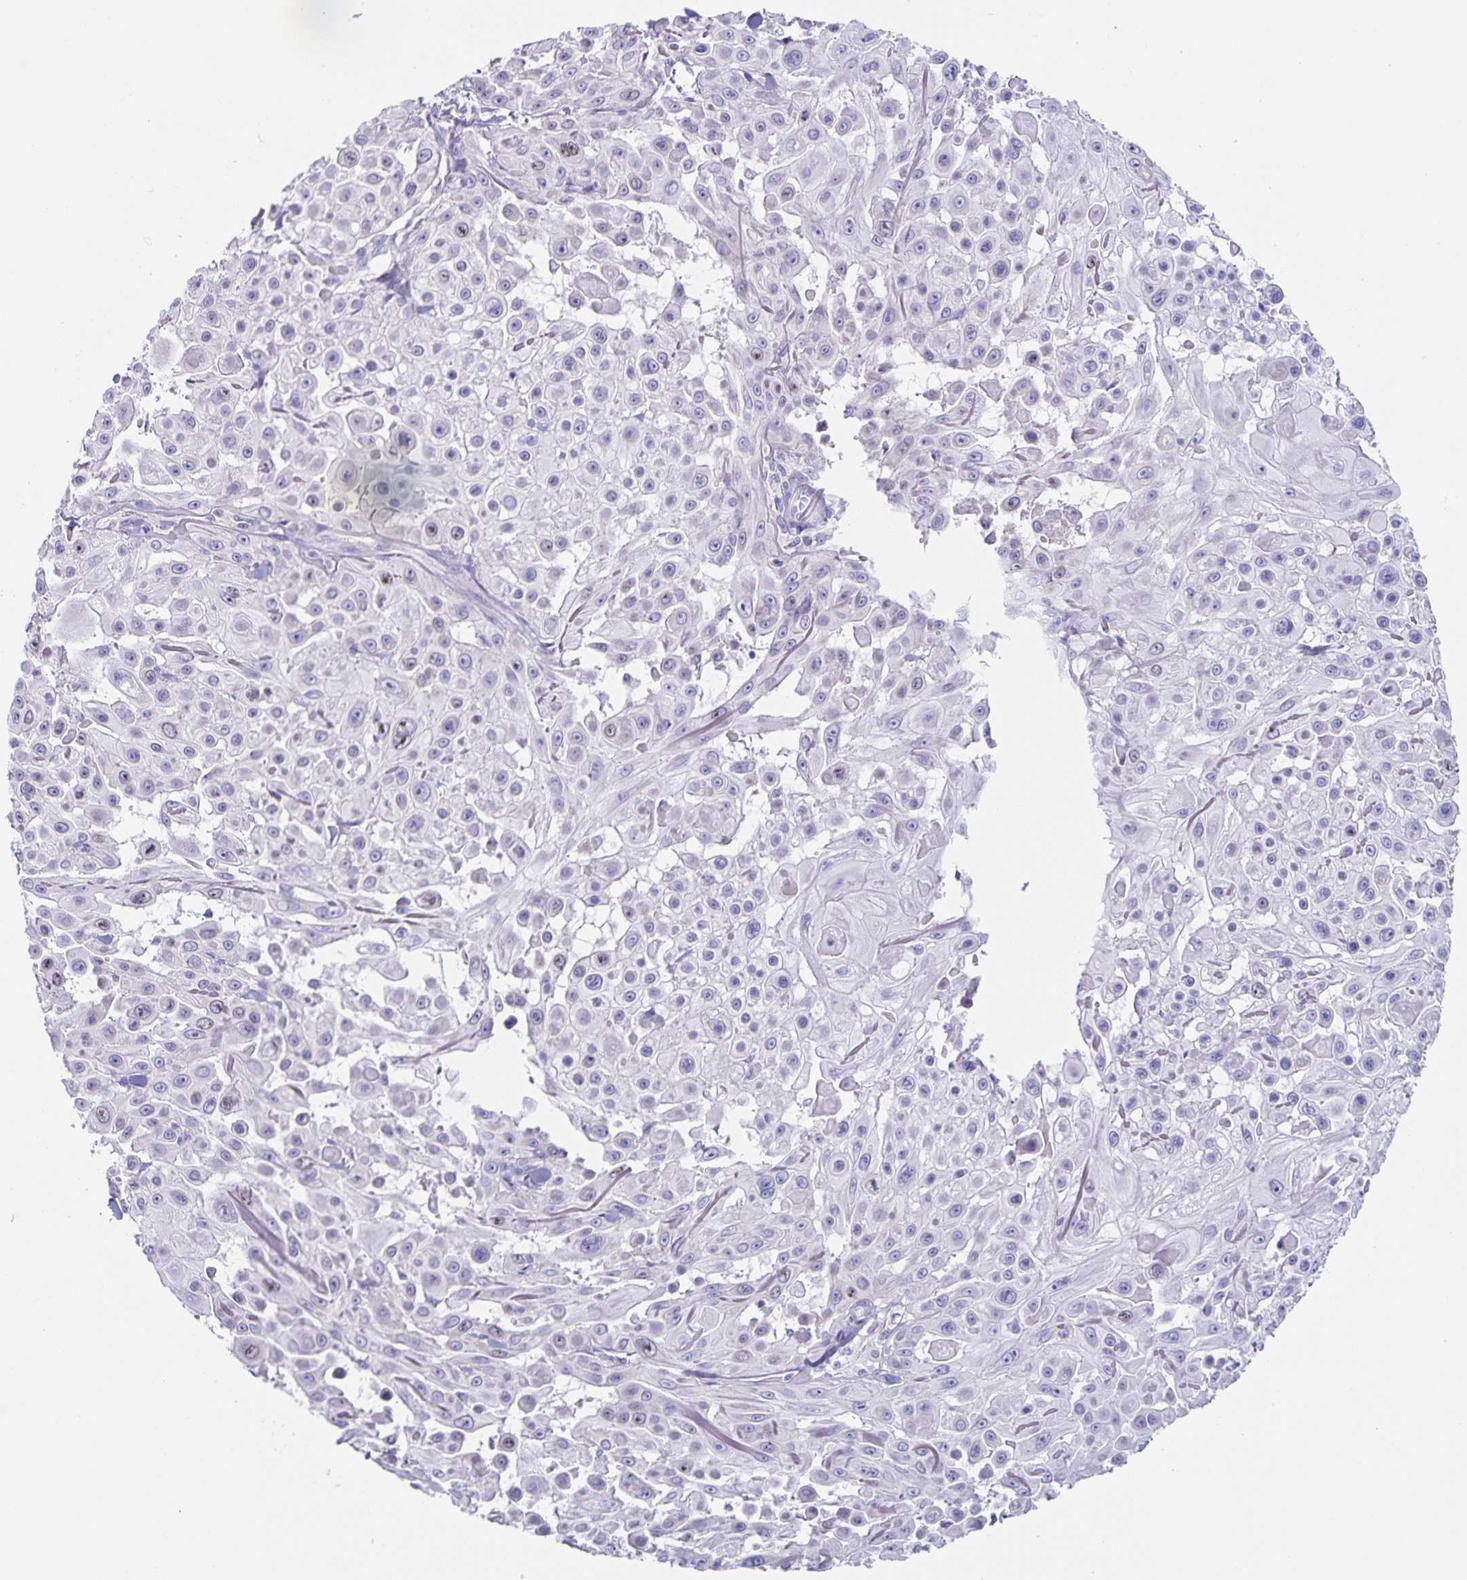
{"staining": {"intensity": "moderate", "quantity": "<25%", "location": "nuclear"}, "tissue": "skin cancer", "cell_type": "Tumor cells", "image_type": "cancer", "snomed": [{"axis": "morphology", "description": "Squamous cell carcinoma, NOS"}, {"axis": "topography", "description": "Skin"}], "caption": "DAB immunohistochemical staining of skin cancer reveals moderate nuclear protein expression in approximately <25% of tumor cells.", "gene": "CENPH", "patient": {"sex": "male", "age": 91}}